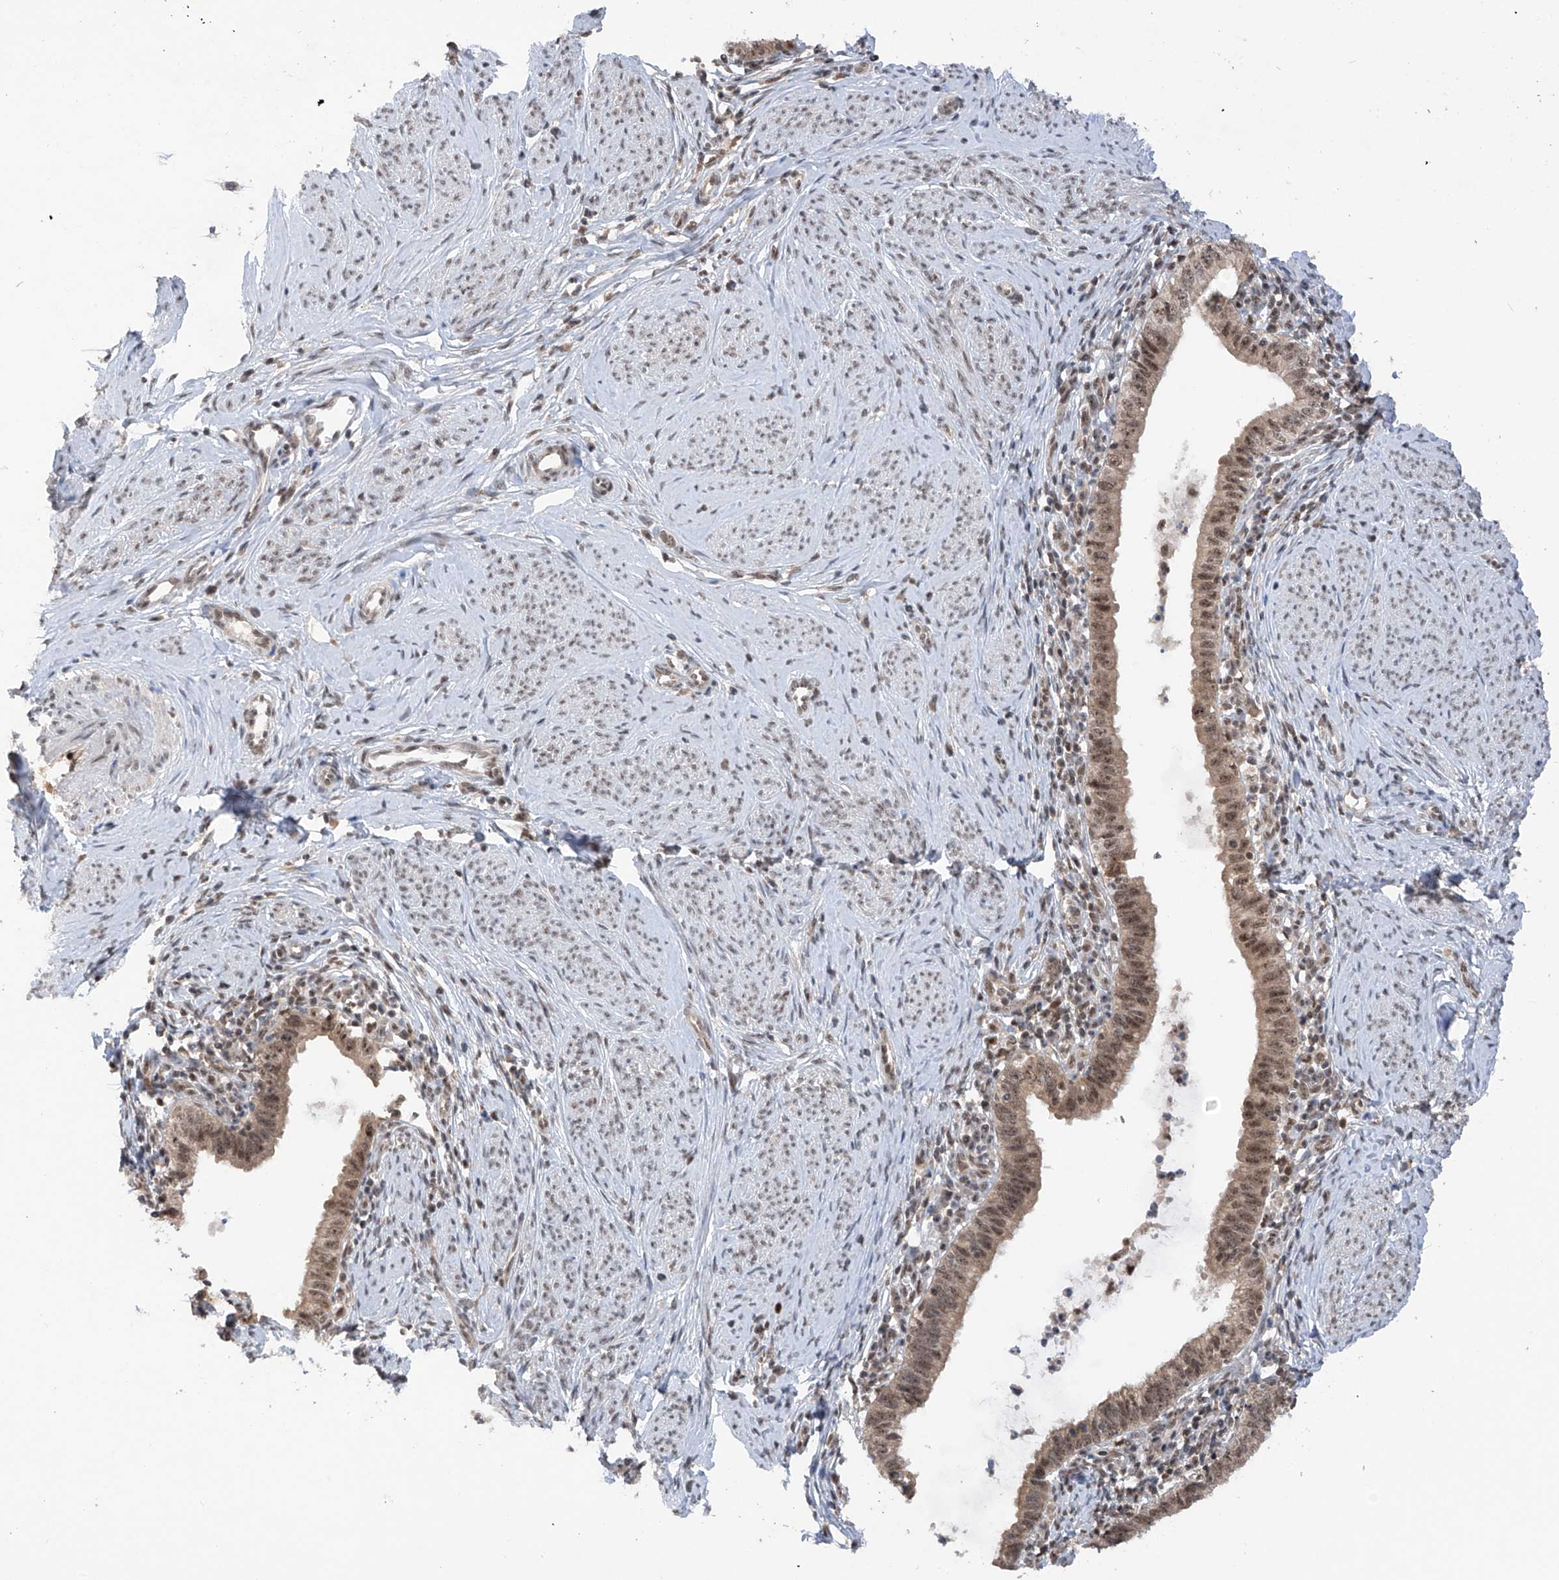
{"staining": {"intensity": "moderate", "quantity": ">75%", "location": "cytoplasmic/membranous,nuclear"}, "tissue": "cervical cancer", "cell_type": "Tumor cells", "image_type": "cancer", "snomed": [{"axis": "morphology", "description": "Adenocarcinoma, NOS"}, {"axis": "topography", "description": "Cervix"}], "caption": "Immunohistochemical staining of human cervical adenocarcinoma shows medium levels of moderate cytoplasmic/membranous and nuclear protein expression in approximately >75% of tumor cells.", "gene": "RPAIN", "patient": {"sex": "female", "age": 36}}